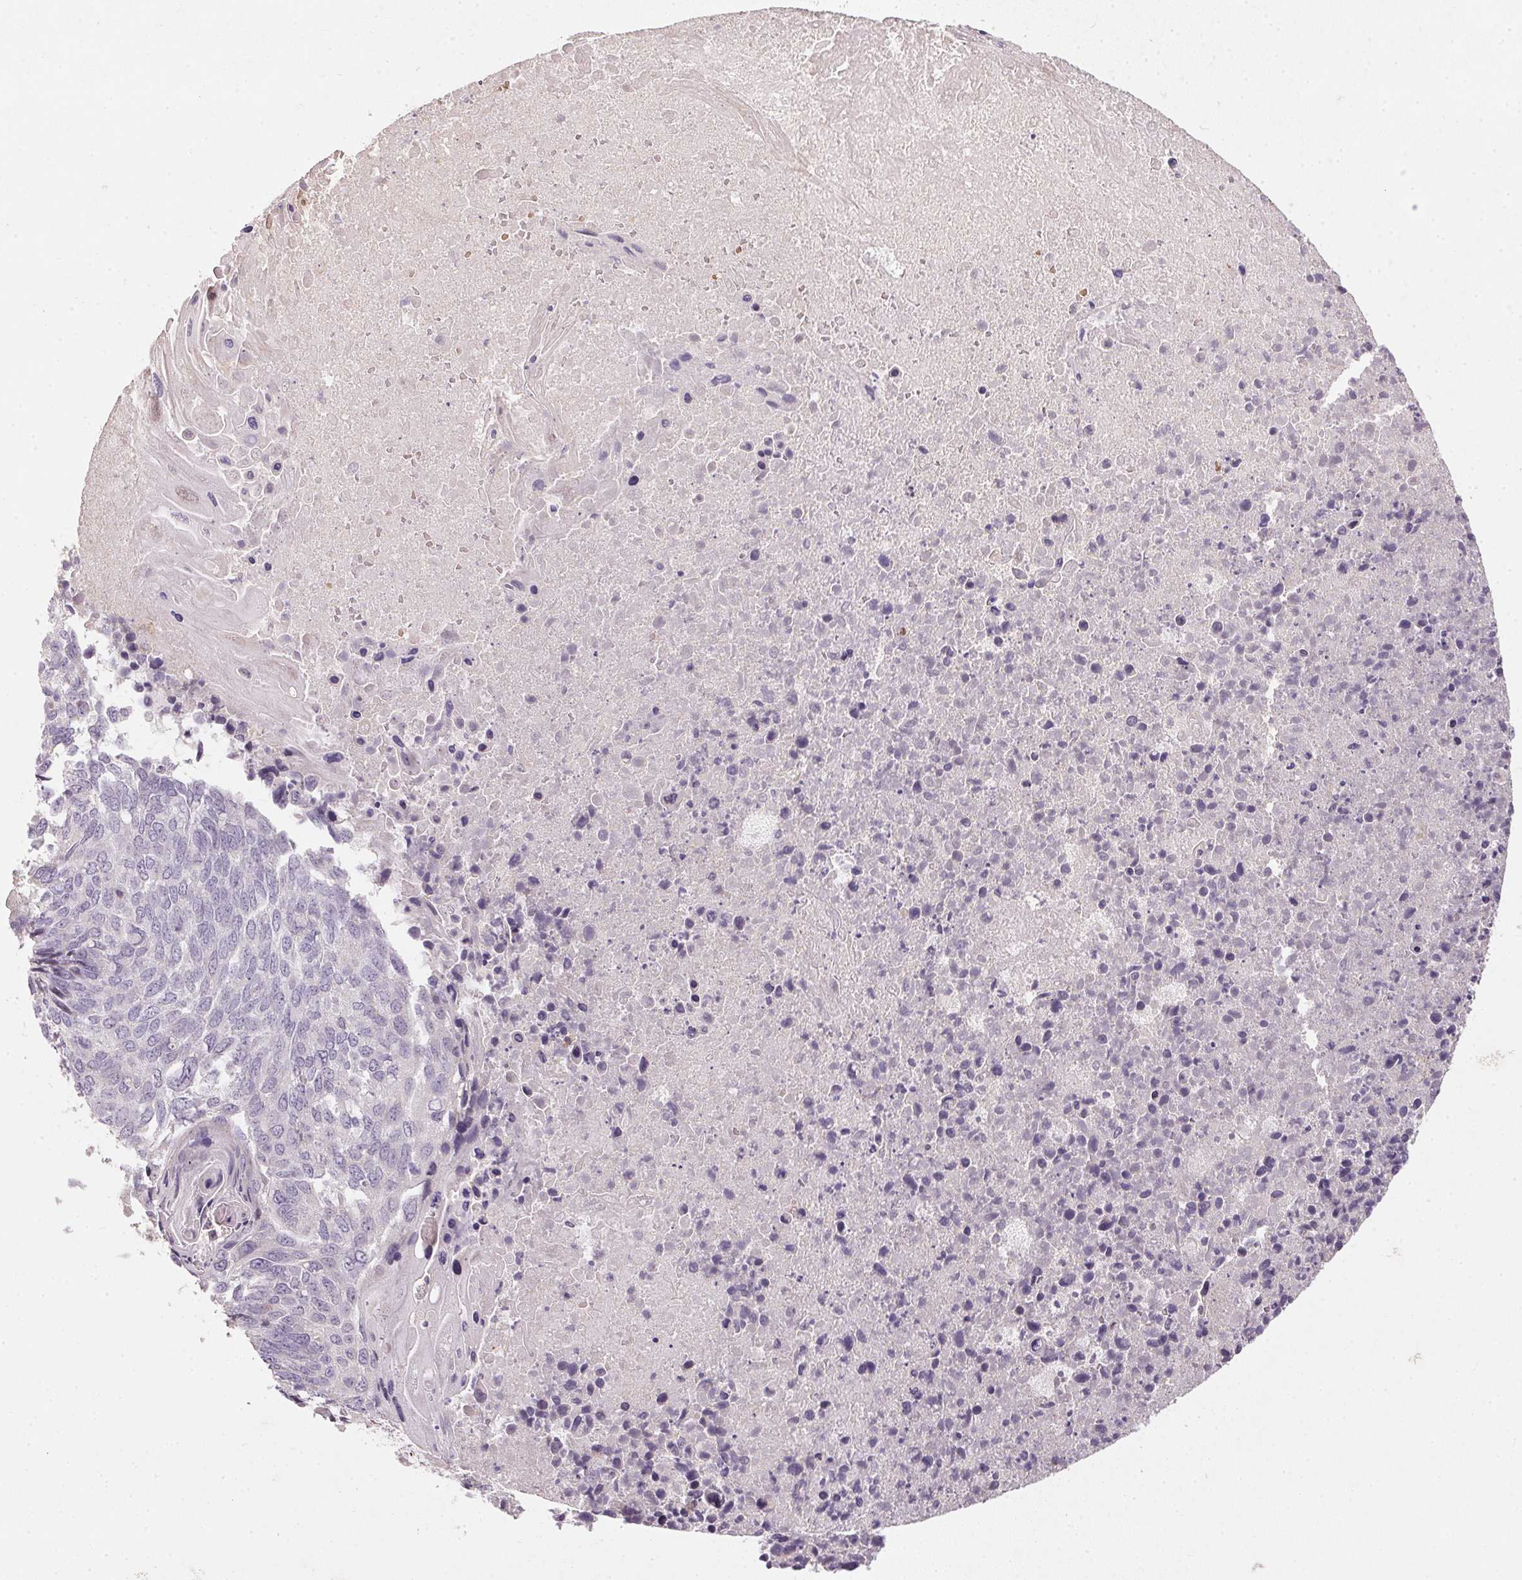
{"staining": {"intensity": "negative", "quantity": "none", "location": "none"}, "tissue": "lung cancer", "cell_type": "Tumor cells", "image_type": "cancer", "snomed": [{"axis": "morphology", "description": "Squamous cell carcinoma, NOS"}, {"axis": "topography", "description": "Lung"}], "caption": "DAB immunohistochemical staining of human lung cancer (squamous cell carcinoma) reveals no significant positivity in tumor cells. Brightfield microscopy of IHC stained with DAB (brown) and hematoxylin (blue), captured at high magnification.", "gene": "KCNK15", "patient": {"sex": "male", "age": 73}}